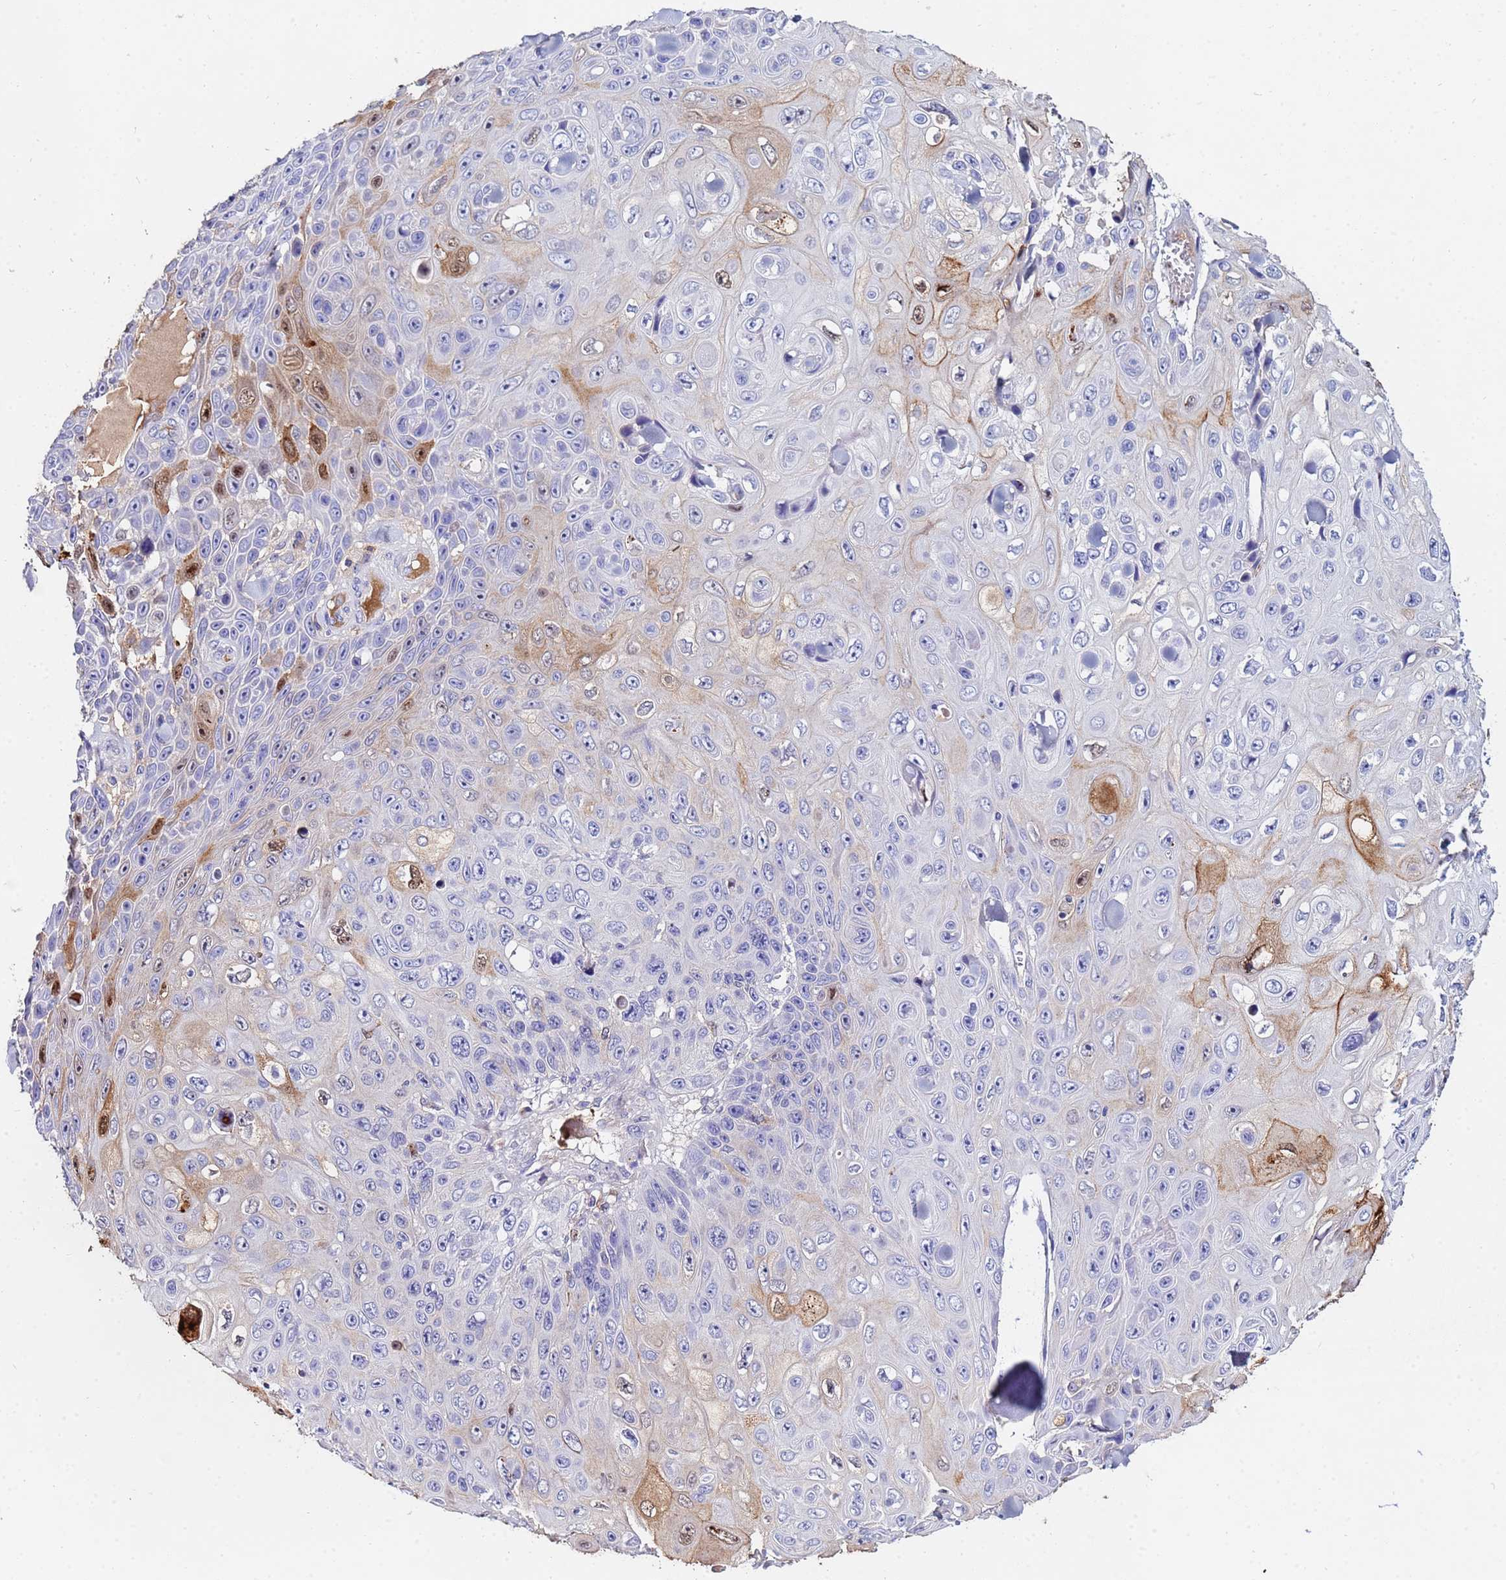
{"staining": {"intensity": "moderate", "quantity": "<25%", "location": "cytoplasmic/membranous,nuclear"}, "tissue": "skin cancer", "cell_type": "Tumor cells", "image_type": "cancer", "snomed": [{"axis": "morphology", "description": "Squamous cell carcinoma, NOS"}, {"axis": "topography", "description": "Skin"}], "caption": "Squamous cell carcinoma (skin) stained with immunohistochemistry (IHC) demonstrates moderate cytoplasmic/membranous and nuclear positivity in approximately <25% of tumor cells. The protein is stained brown, and the nuclei are stained in blue (DAB IHC with brightfield microscopy, high magnification).", "gene": "TUBAL3", "patient": {"sex": "male", "age": 82}}